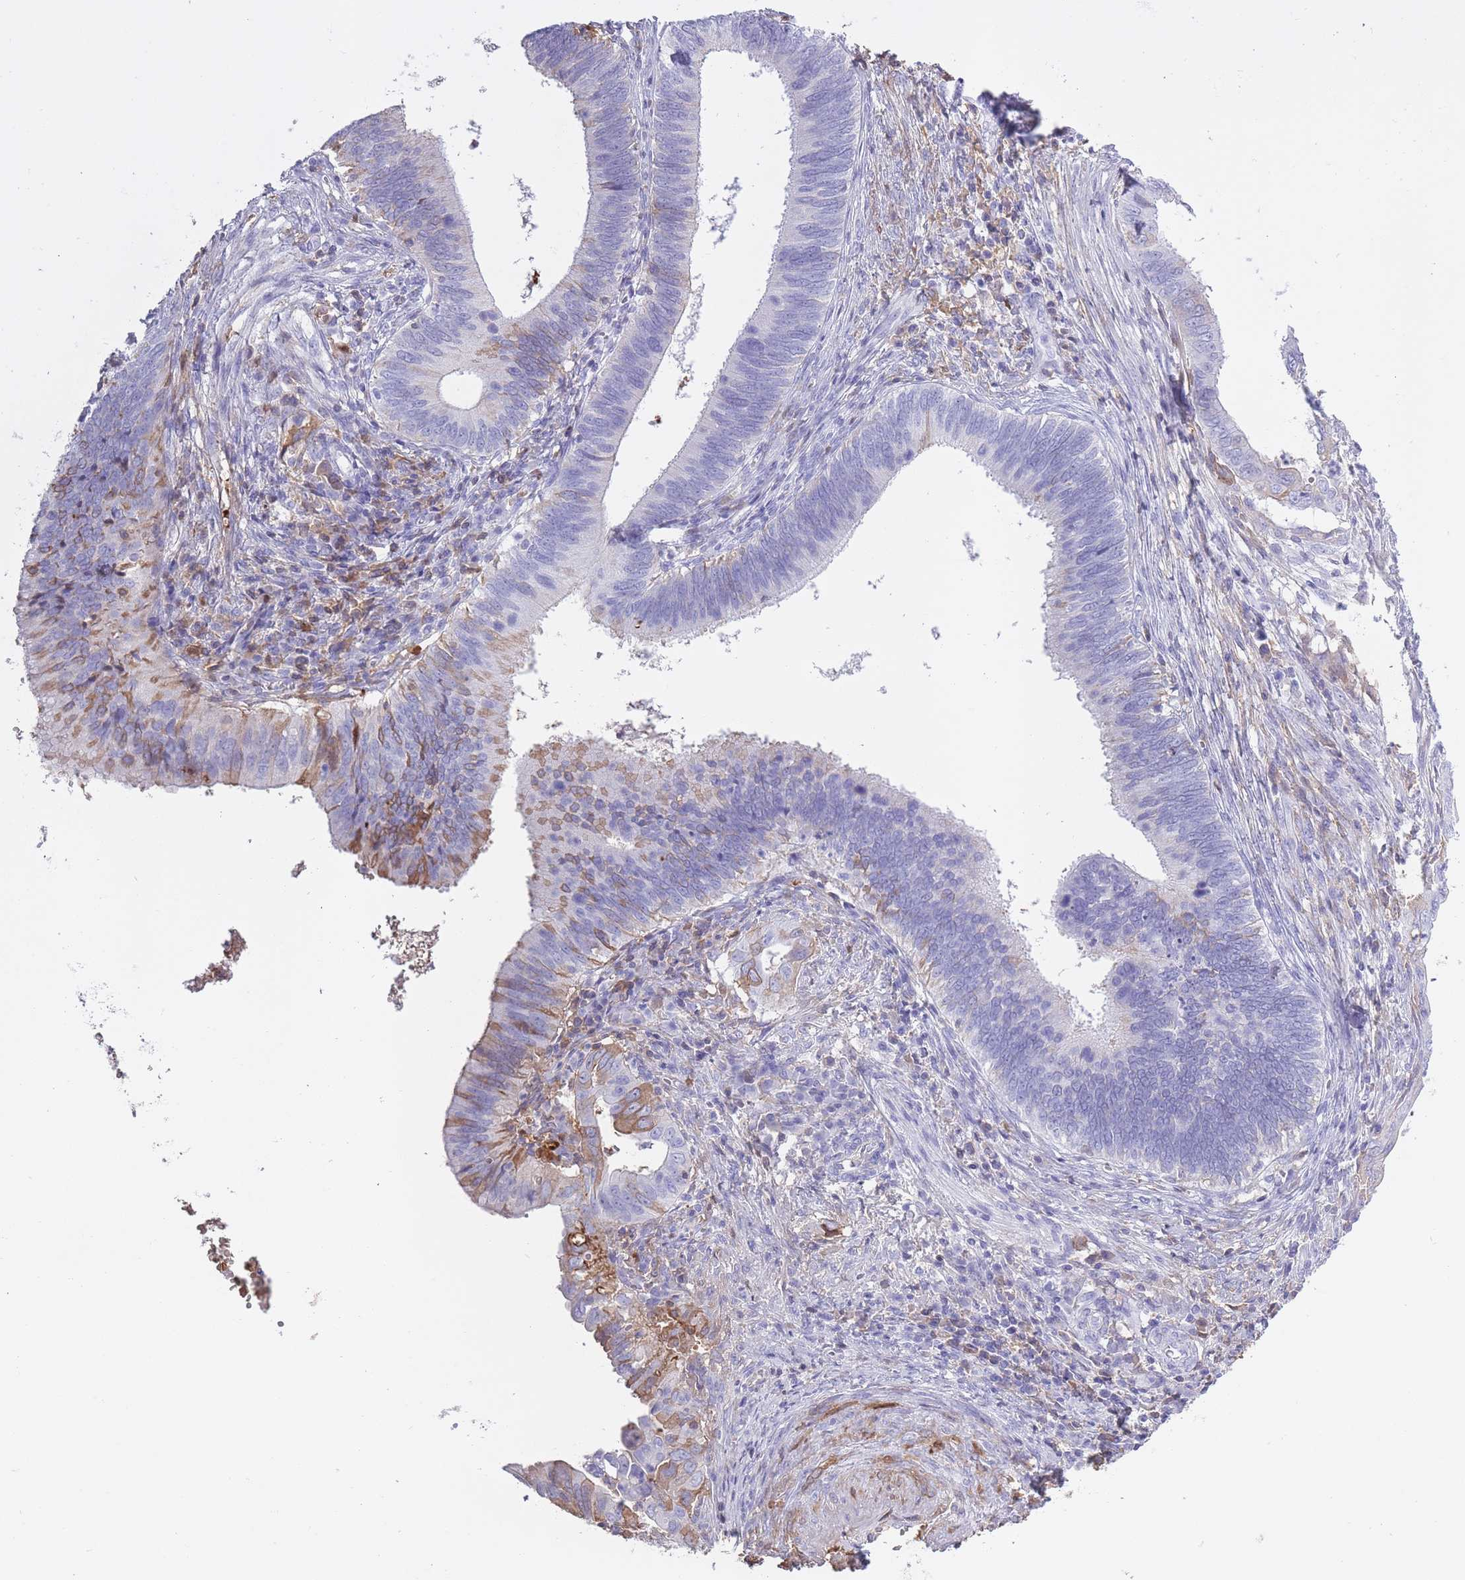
{"staining": {"intensity": "weak", "quantity": "<25%", "location": "cytoplasmic/membranous"}, "tissue": "cervical cancer", "cell_type": "Tumor cells", "image_type": "cancer", "snomed": [{"axis": "morphology", "description": "Adenocarcinoma, NOS"}, {"axis": "topography", "description": "Cervix"}], "caption": "Photomicrograph shows no significant protein staining in tumor cells of adenocarcinoma (cervical).", "gene": "AP3S2", "patient": {"sex": "female", "age": 42}}